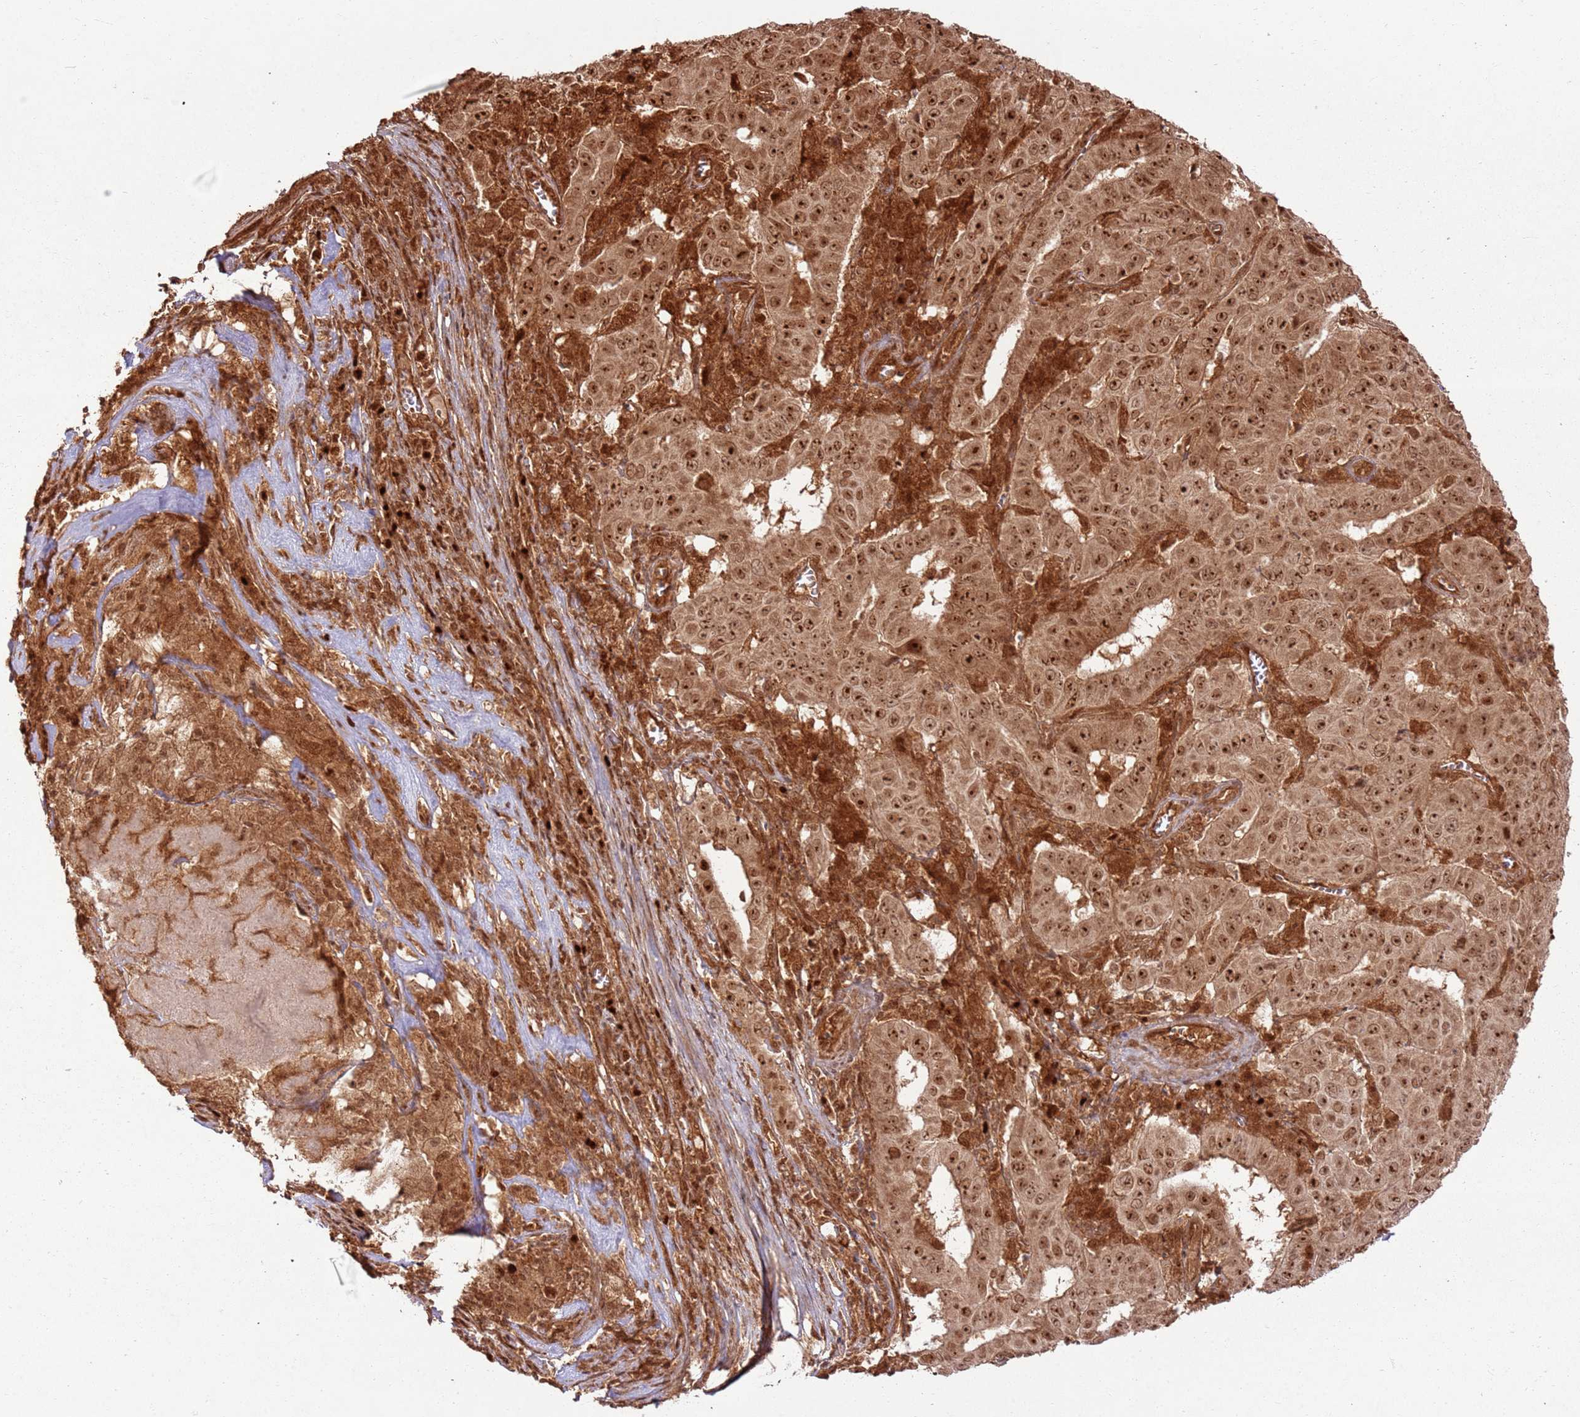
{"staining": {"intensity": "strong", "quantity": ">75%", "location": "cytoplasmic/membranous,nuclear"}, "tissue": "pancreatic cancer", "cell_type": "Tumor cells", "image_type": "cancer", "snomed": [{"axis": "morphology", "description": "Adenocarcinoma, NOS"}, {"axis": "topography", "description": "Pancreas"}], "caption": "High-power microscopy captured an IHC micrograph of pancreatic adenocarcinoma, revealing strong cytoplasmic/membranous and nuclear expression in approximately >75% of tumor cells. Nuclei are stained in blue.", "gene": "TBC1D13", "patient": {"sex": "male", "age": 63}}